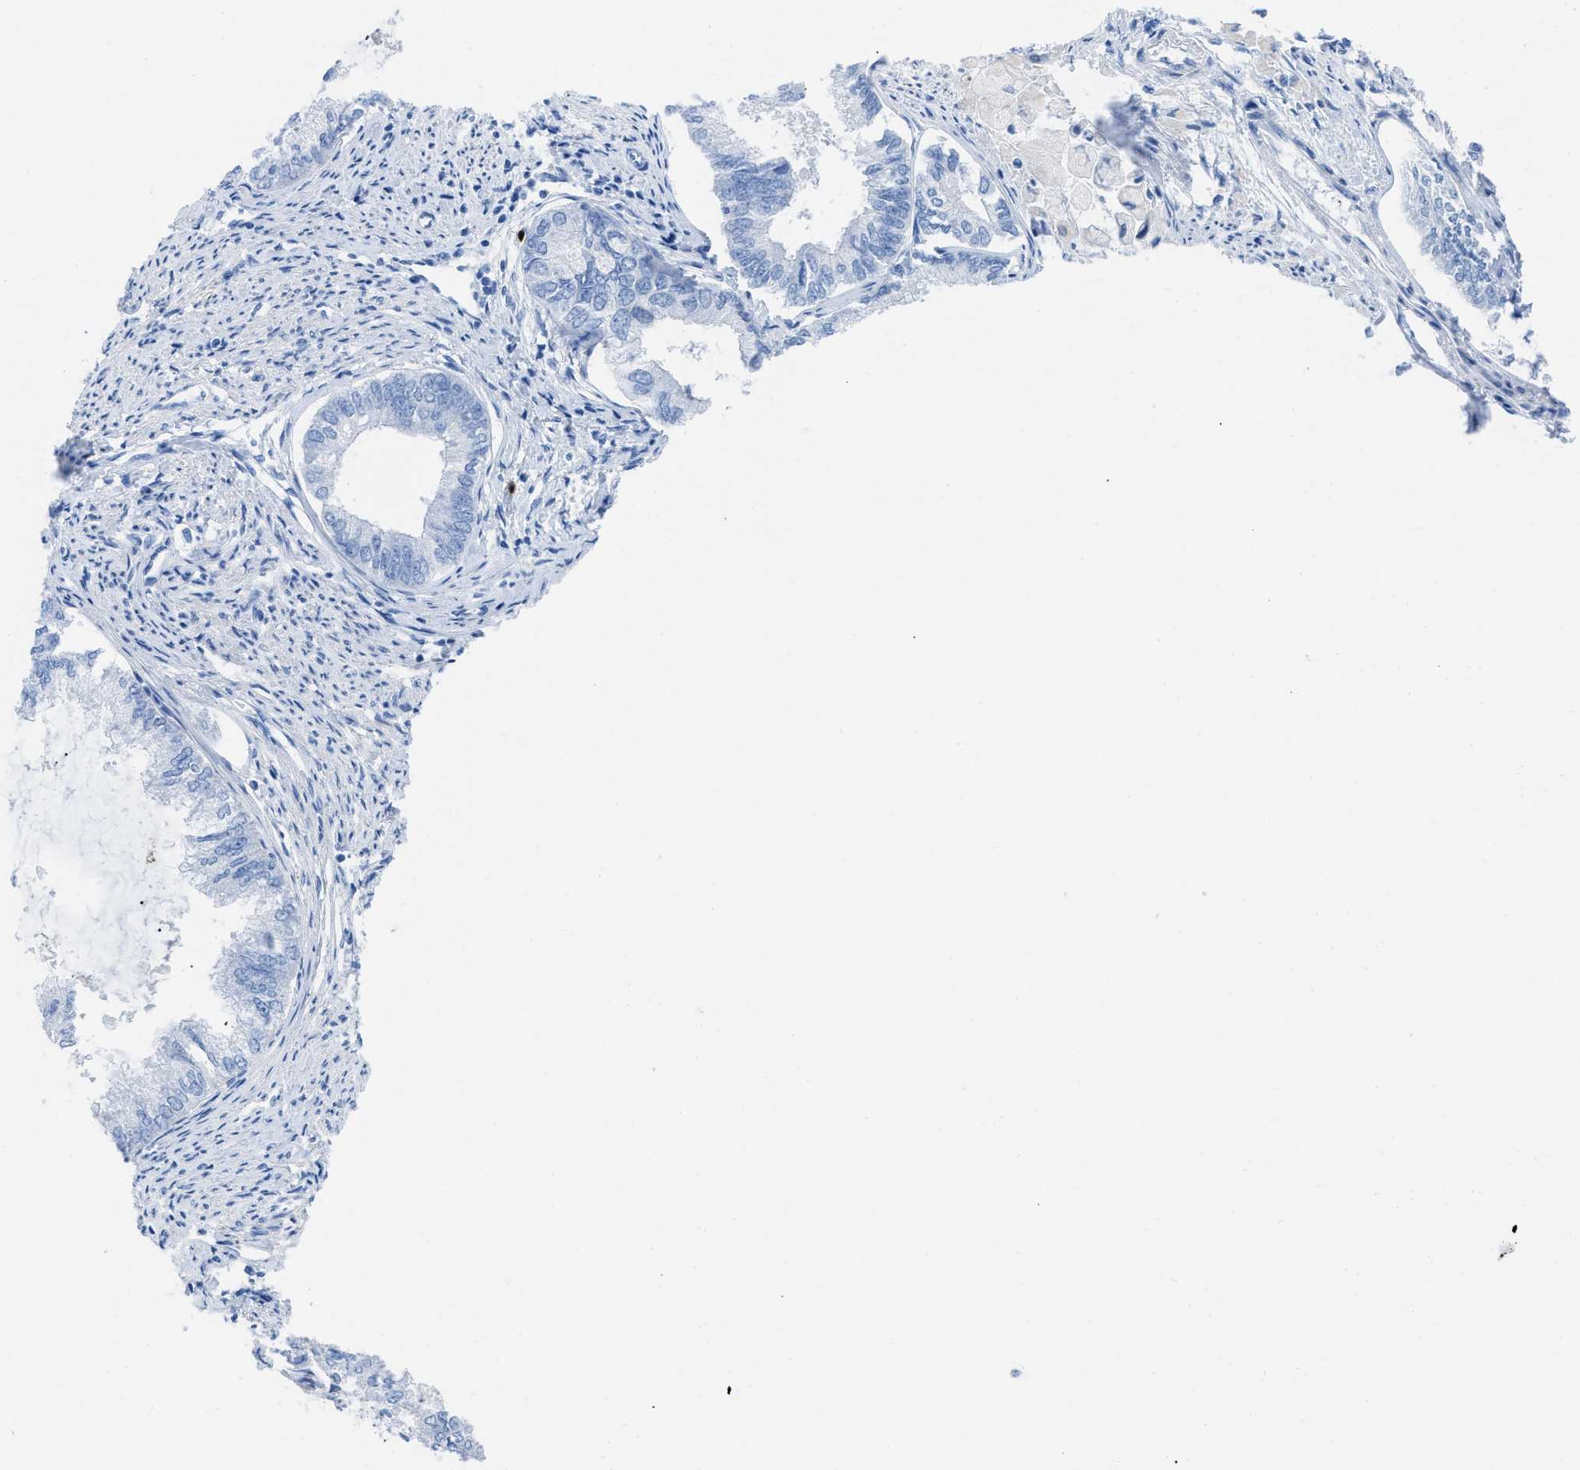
{"staining": {"intensity": "negative", "quantity": "none", "location": "none"}, "tissue": "endometrial cancer", "cell_type": "Tumor cells", "image_type": "cancer", "snomed": [{"axis": "morphology", "description": "Adenocarcinoma, NOS"}, {"axis": "topography", "description": "Endometrium"}], "caption": "Image shows no significant protein positivity in tumor cells of endometrial cancer.", "gene": "TCL1A", "patient": {"sex": "female", "age": 86}}